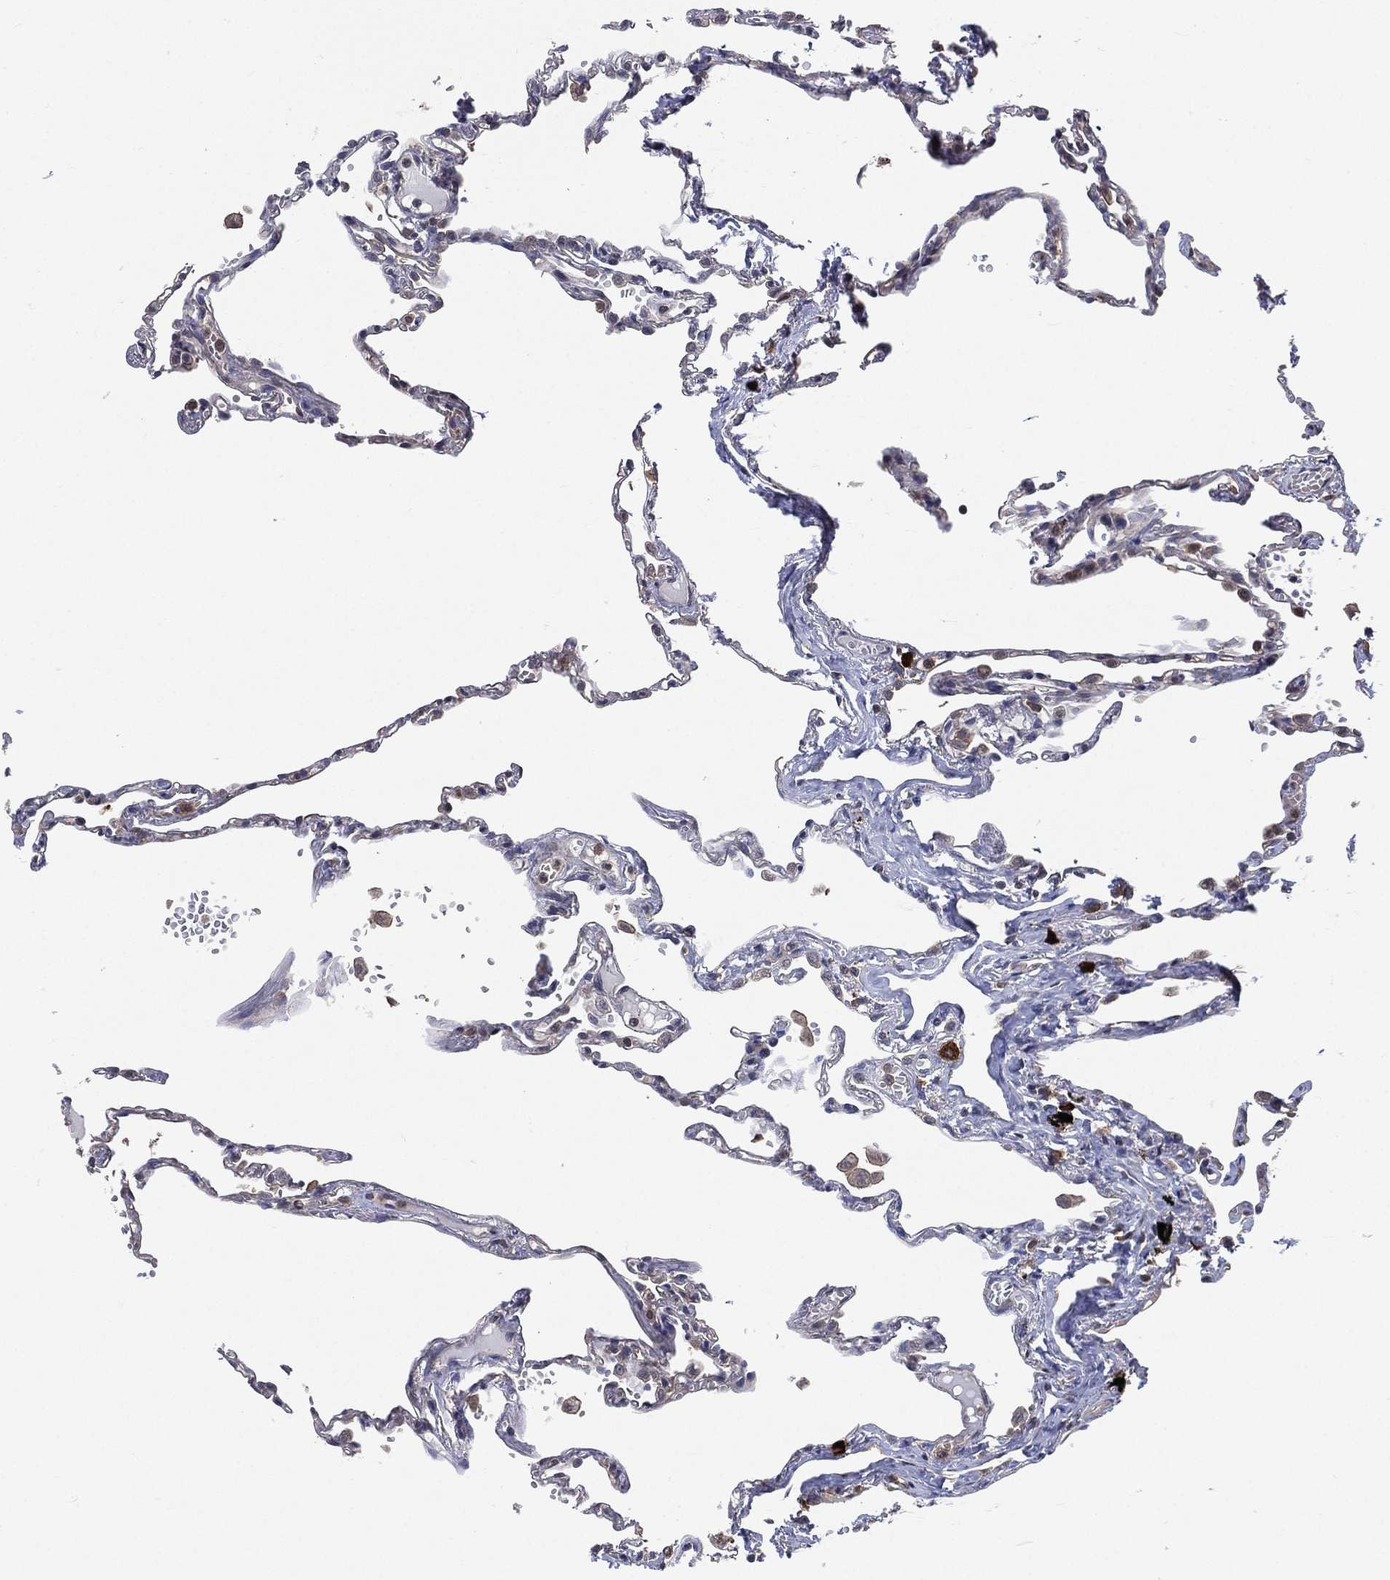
{"staining": {"intensity": "moderate", "quantity": "25%-75%", "location": "cytoplasmic/membranous,nuclear"}, "tissue": "lung", "cell_type": "Alveolar cells", "image_type": "normal", "snomed": [{"axis": "morphology", "description": "Normal tissue, NOS"}, {"axis": "topography", "description": "Lung"}], "caption": "This micrograph reveals immunohistochemistry (IHC) staining of benign lung, with medium moderate cytoplasmic/membranous,nuclear positivity in about 25%-75% of alveolar cells.", "gene": "SMPD3", "patient": {"sex": "male", "age": 78}}